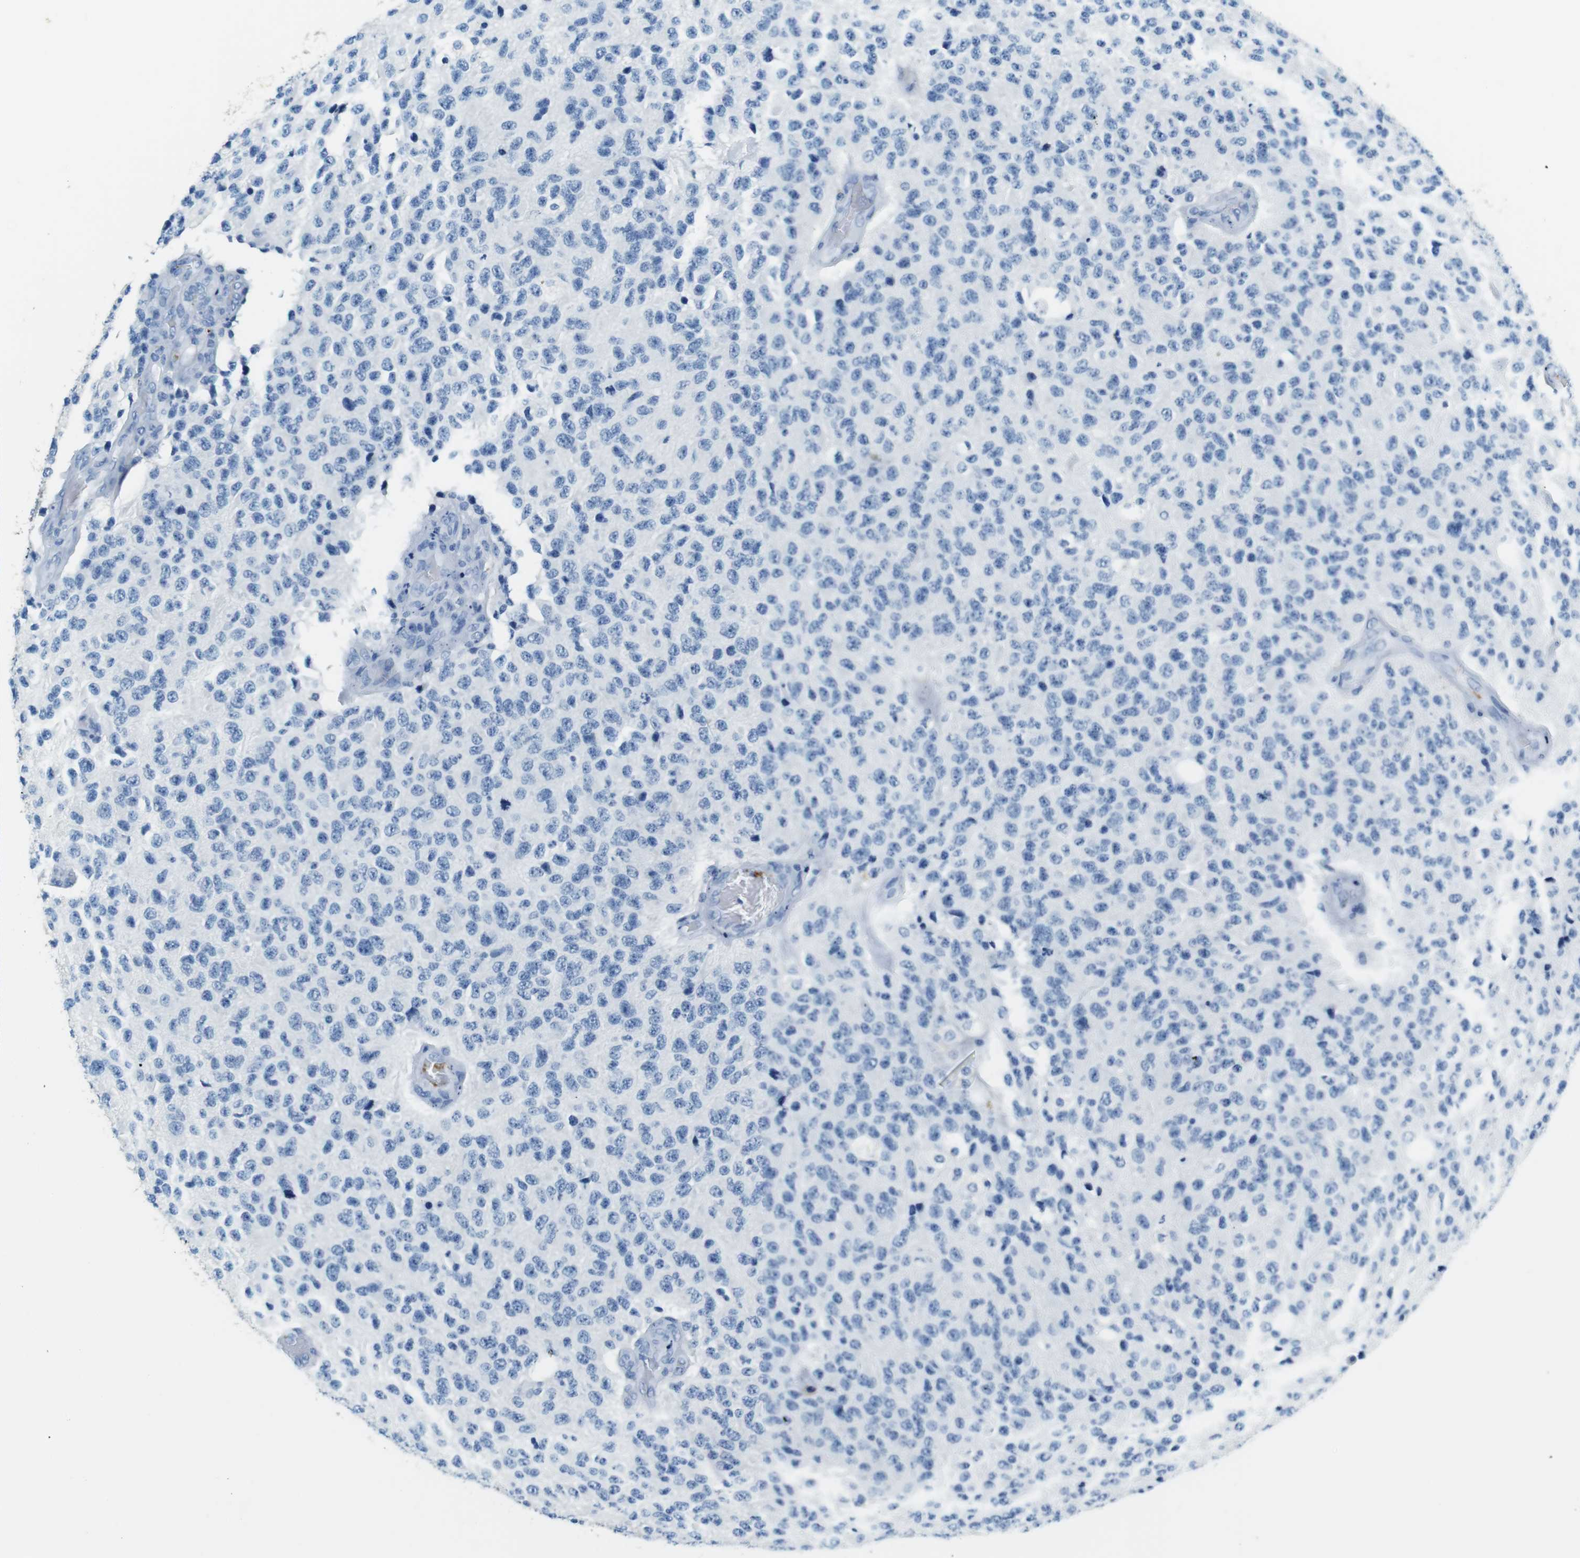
{"staining": {"intensity": "negative", "quantity": "none", "location": "none"}, "tissue": "glioma", "cell_type": "Tumor cells", "image_type": "cancer", "snomed": [{"axis": "morphology", "description": "Glioma, malignant, High grade"}, {"axis": "topography", "description": "pancreas cauda"}], "caption": "Immunohistochemistry (IHC) micrograph of neoplastic tissue: malignant high-grade glioma stained with DAB shows no significant protein expression in tumor cells. (Brightfield microscopy of DAB (3,3'-diaminobenzidine) immunohistochemistry at high magnification).", "gene": "LAT", "patient": {"sex": "male", "age": 60}}